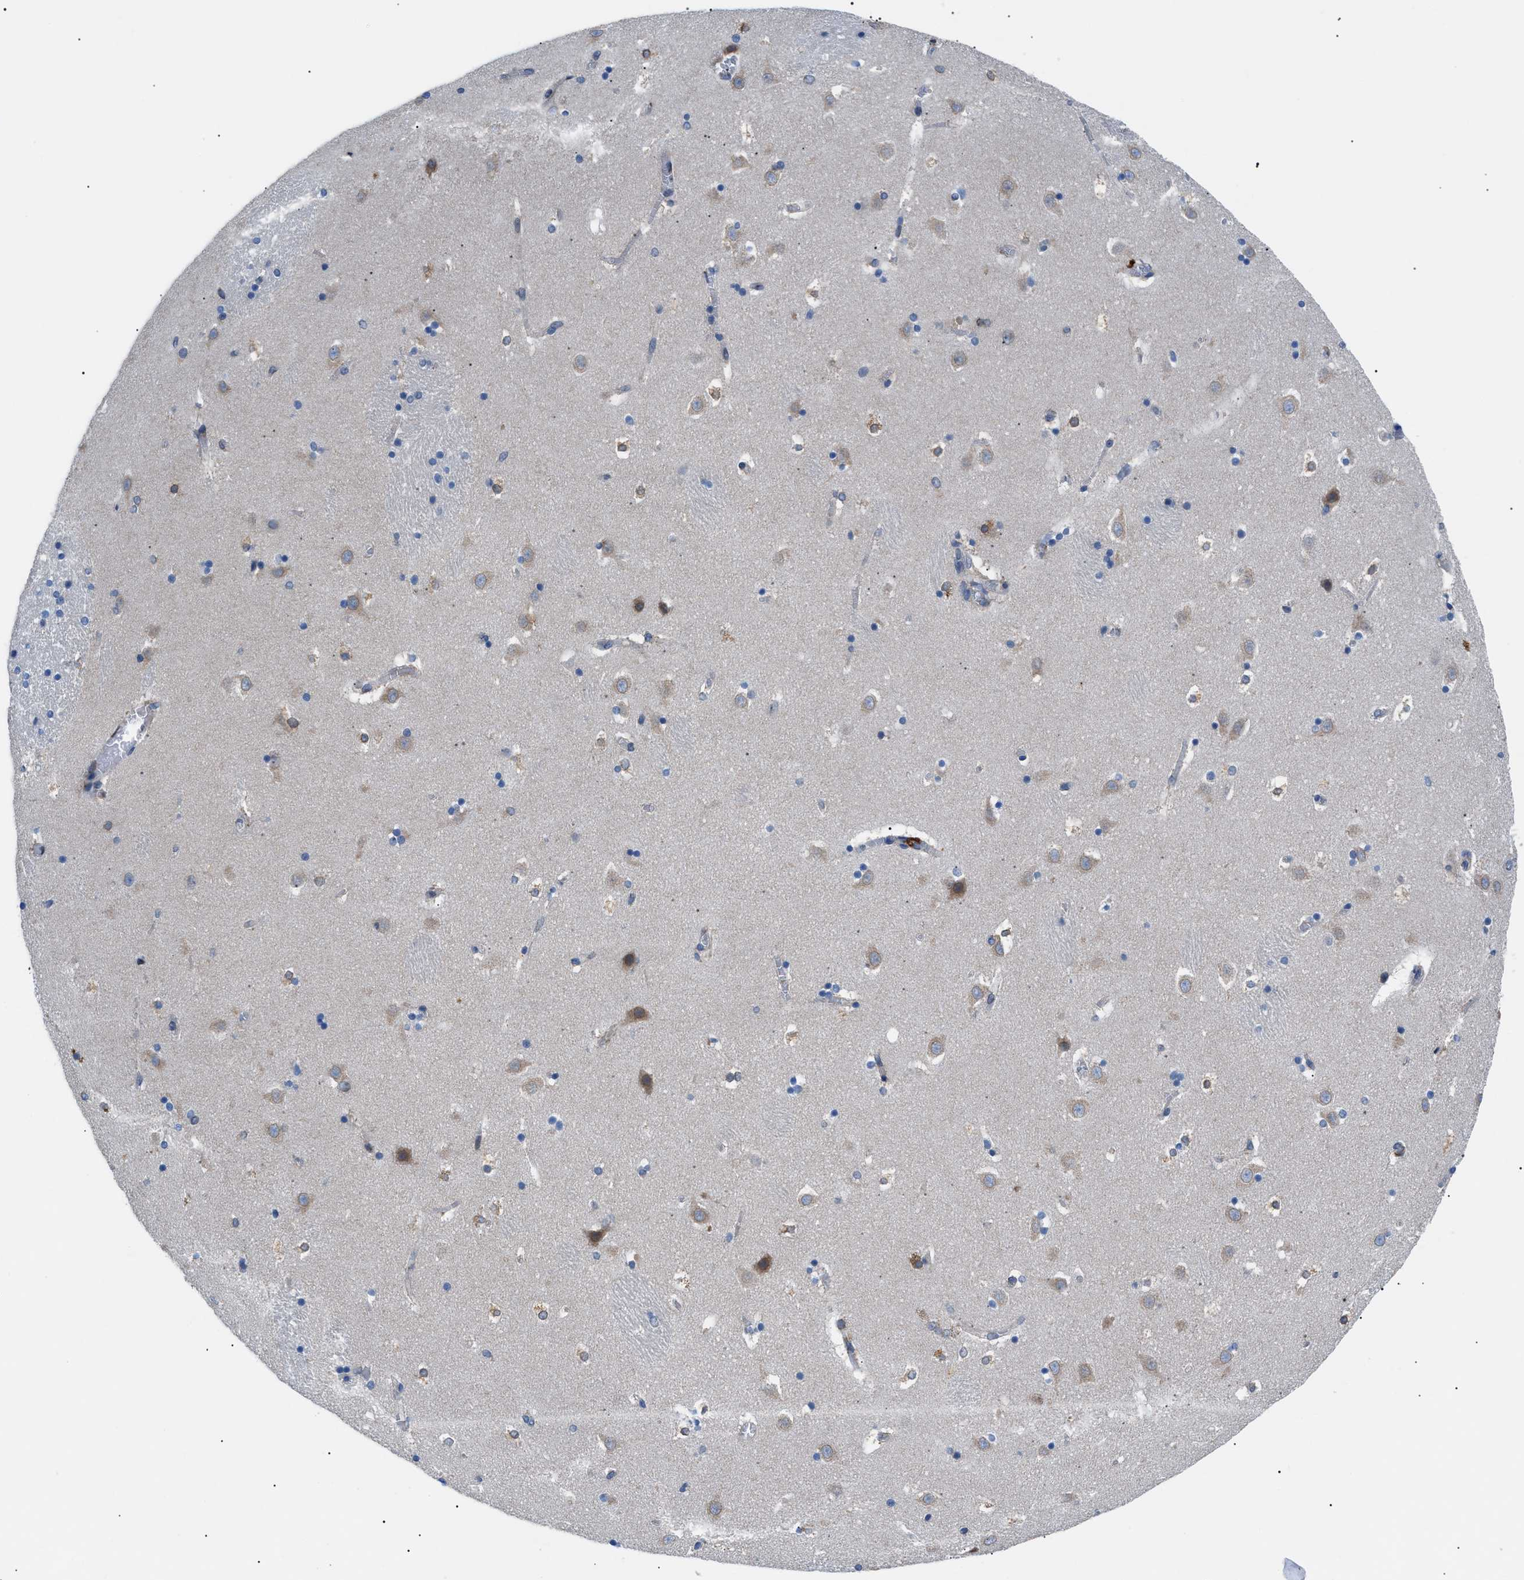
{"staining": {"intensity": "negative", "quantity": "none", "location": "none"}, "tissue": "caudate", "cell_type": "Glial cells", "image_type": "normal", "snomed": [{"axis": "morphology", "description": "Normal tissue, NOS"}, {"axis": "topography", "description": "Lateral ventricle wall"}], "caption": "Caudate stained for a protein using immunohistochemistry (IHC) displays no positivity glial cells.", "gene": "ZDHHC24", "patient": {"sex": "male", "age": 45}}